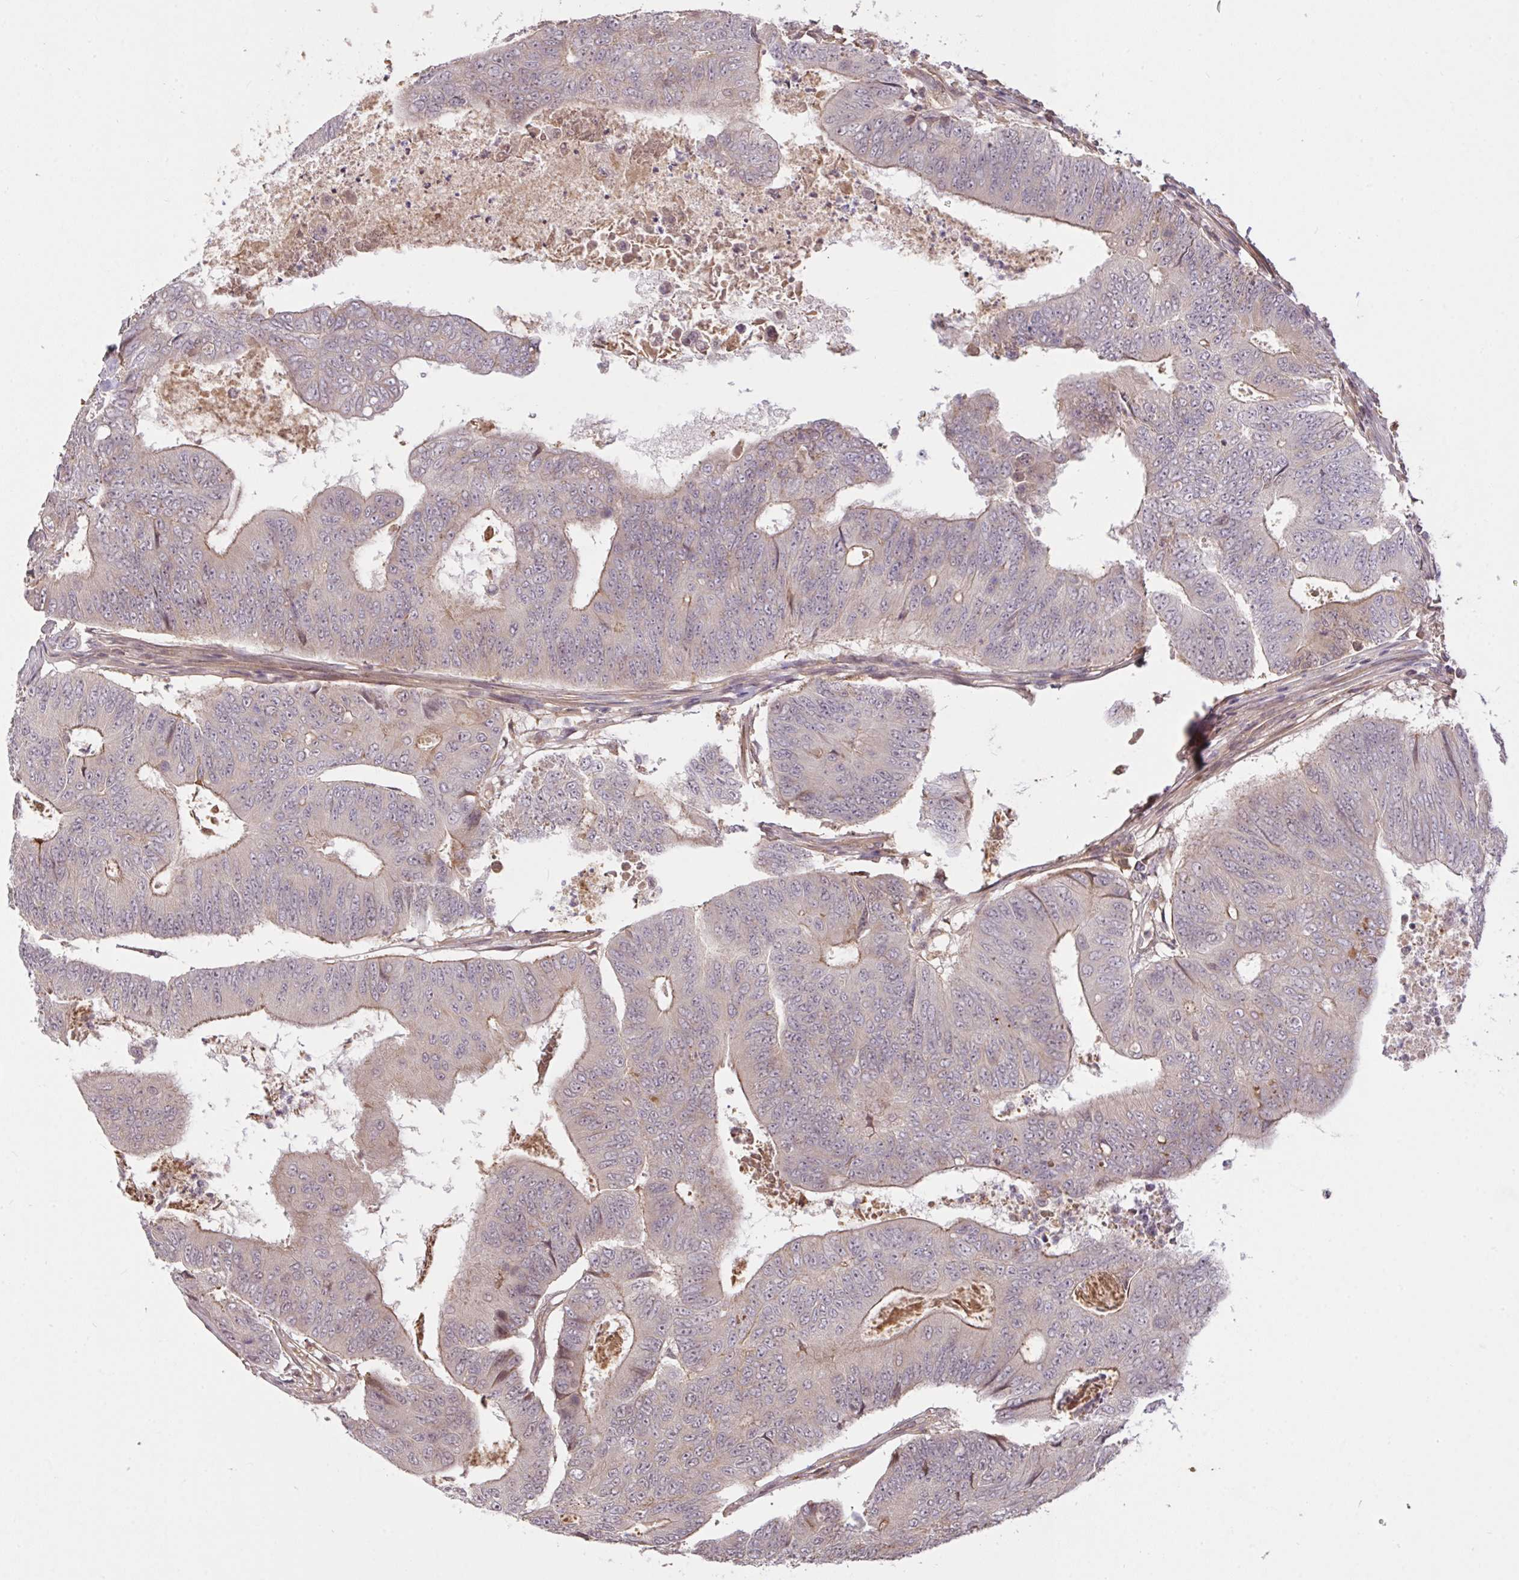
{"staining": {"intensity": "weak", "quantity": "<25%", "location": "cytoplasmic/membranous"}, "tissue": "colorectal cancer", "cell_type": "Tumor cells", "image_type": "cancer", "snomed": [{"axis": "morphology", "description": "Adenocarcinoma, NOS"}, {"axis": "topography", "description": "Colon"}], "caption": "Micrograph shows no significant protein expression in tumor cells of adenocarcinoma (colorectal).", "gene": "FCER1A", "patient": {"sex": "female", "age": 48}}